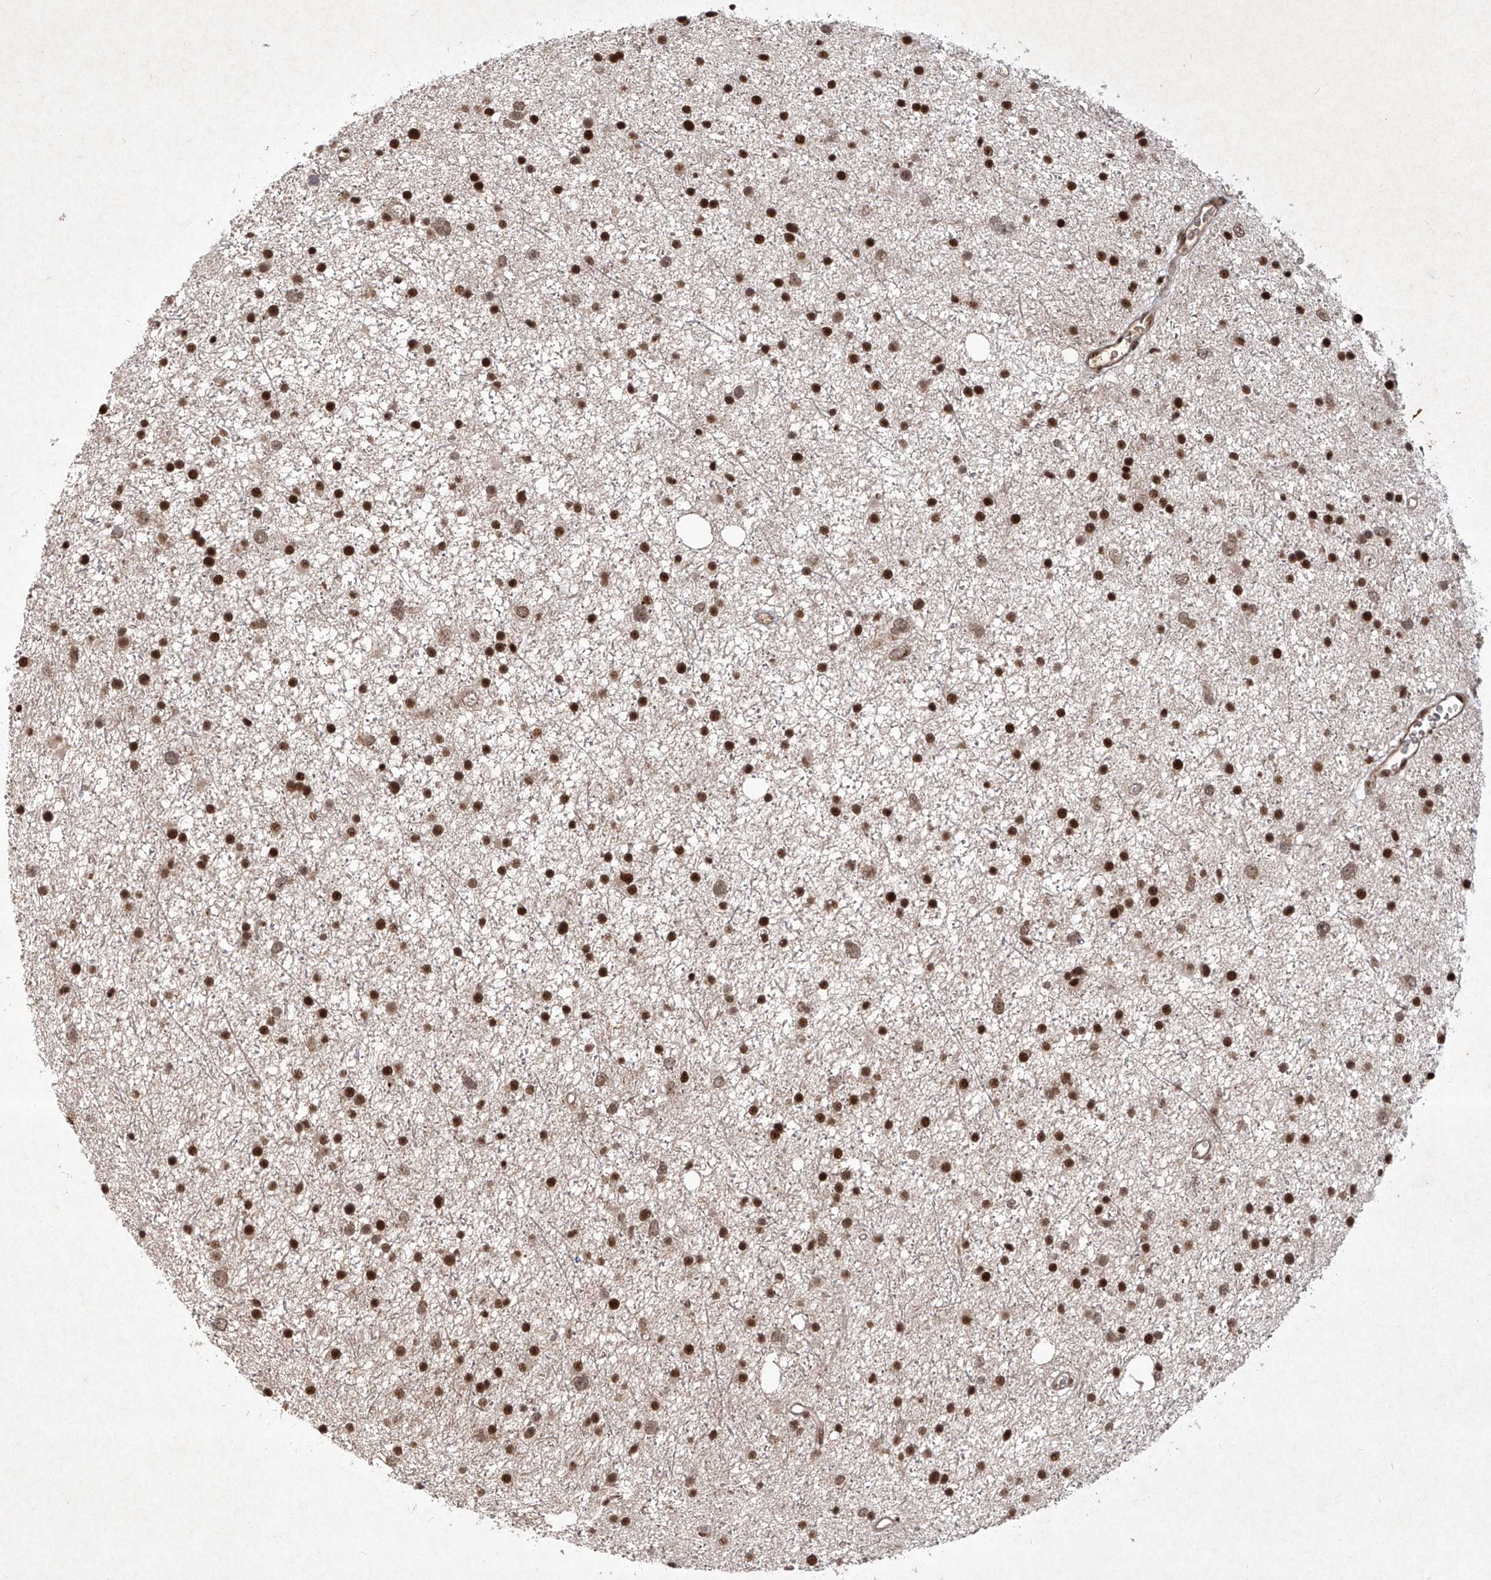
{"staining": {"intensity": "moderate", "quantity": ">75%", "location": "nuclear"}, "tissue": "glioma", "cell_type": "Tumor cells", "image_type": "cancer", "snomed": [{"axis": "morphology", "description": "Glioma, malignant, Low grade"}, {"axis": "topography", "description": "Cerebral cortex"}], "caption": "Human malignant low-grade glioma stained for a protein (brown) displays moderate nuclear positive expression in about >75% of tumor cells.", "gene": "IRF2", "patient": {"sex": "female", "age": 39}}